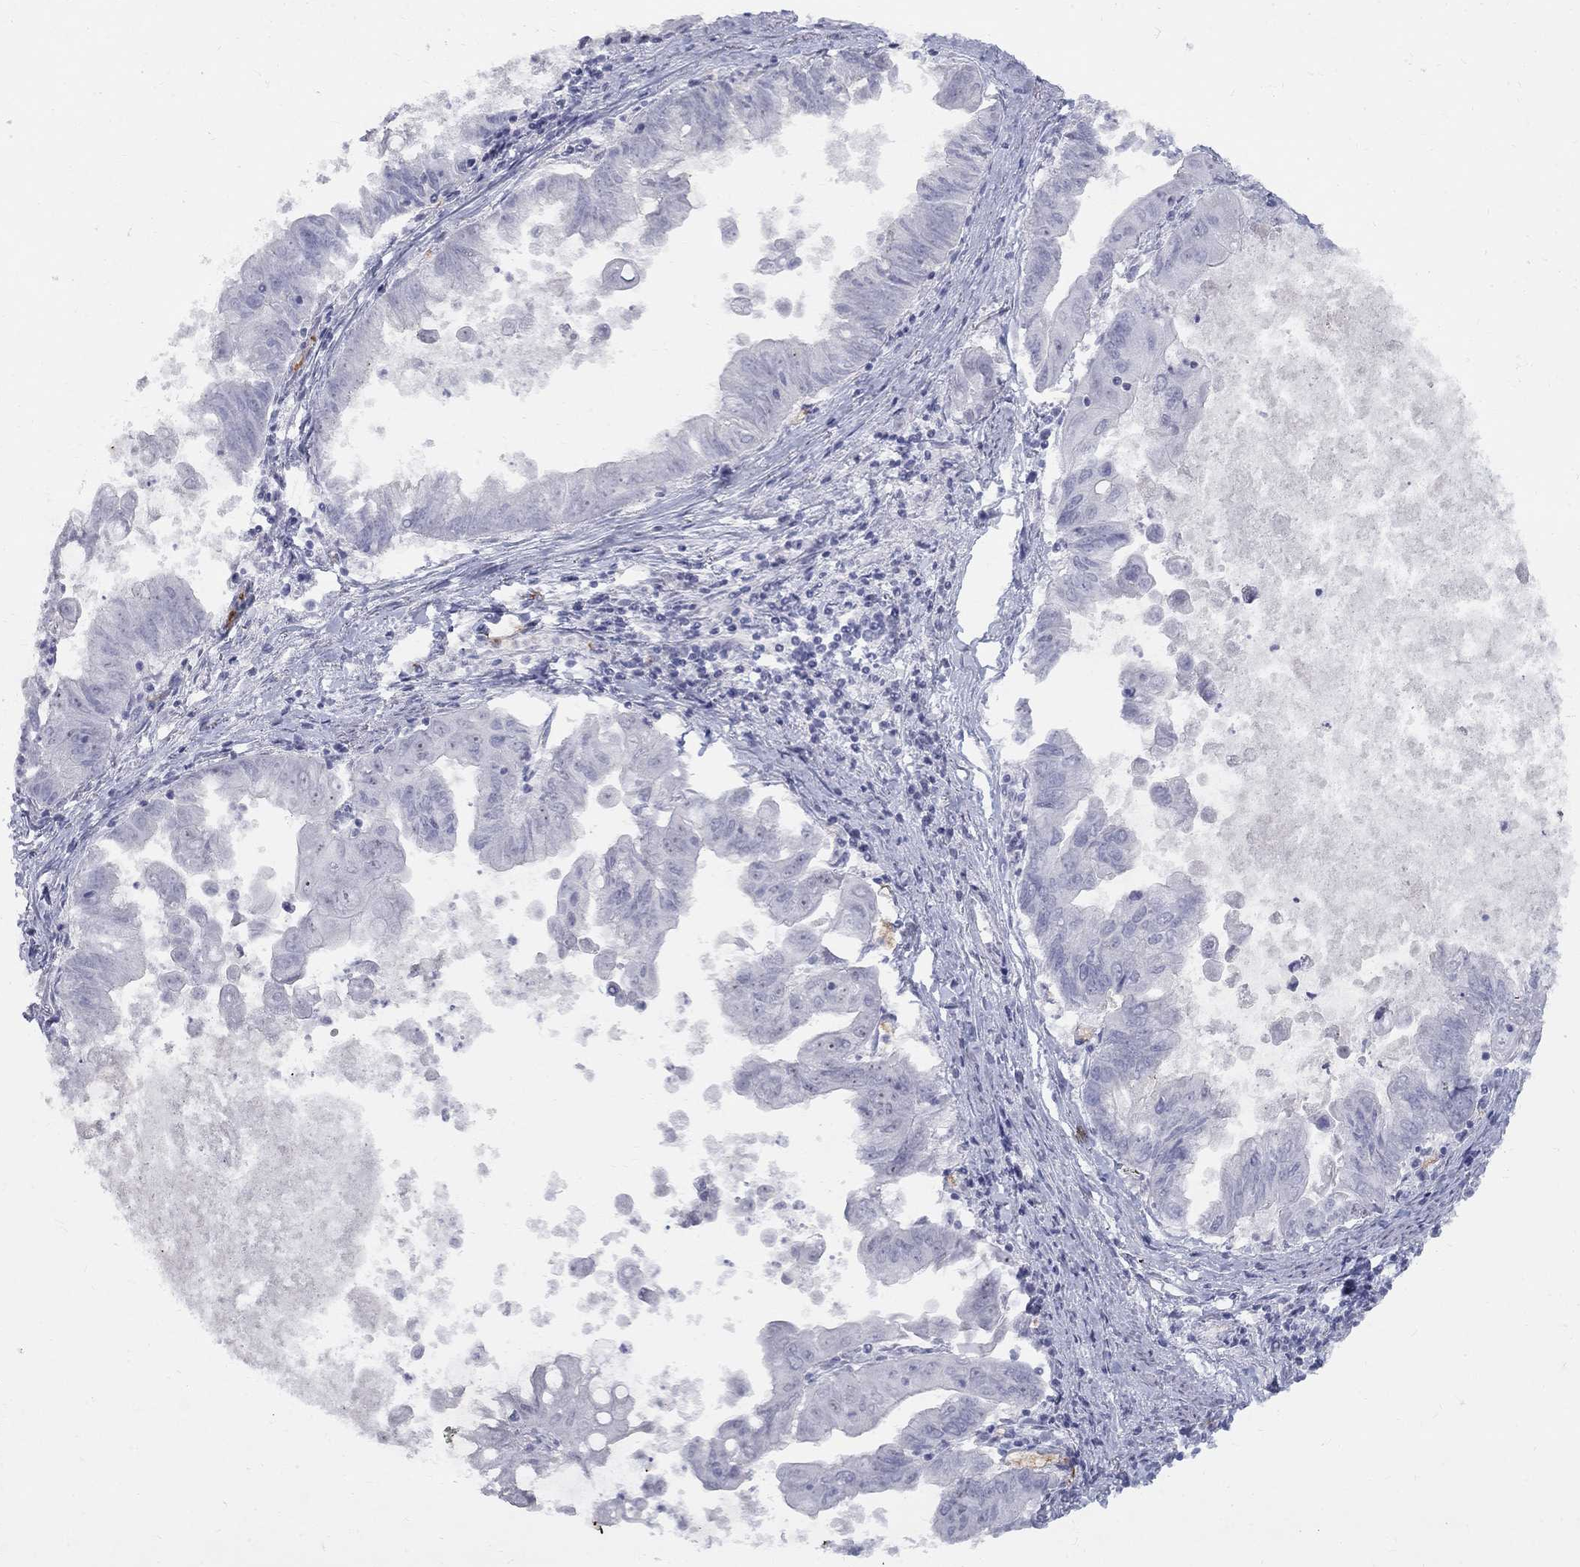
{"staining": {"intensity": "negative", "quantity": "none", "location": "none"}, "tissue": "stomach cancer", "cell_type": "Tumor cells", "image_type": "cancer", "snomed": [{"axis": "morphology", "description": "Adenocarcinoma, NOS"}, {"axis": "topography", "description": "Stomach, upper"}], "caption": "DAB (3,3'-diaminobenzidine) immunohistochemical staining of human stomach adenocarcinoma reveals no significant positivity in tumor cells.", "gene": "DMTN", "patient": {"sex": "male", "age": 80}}